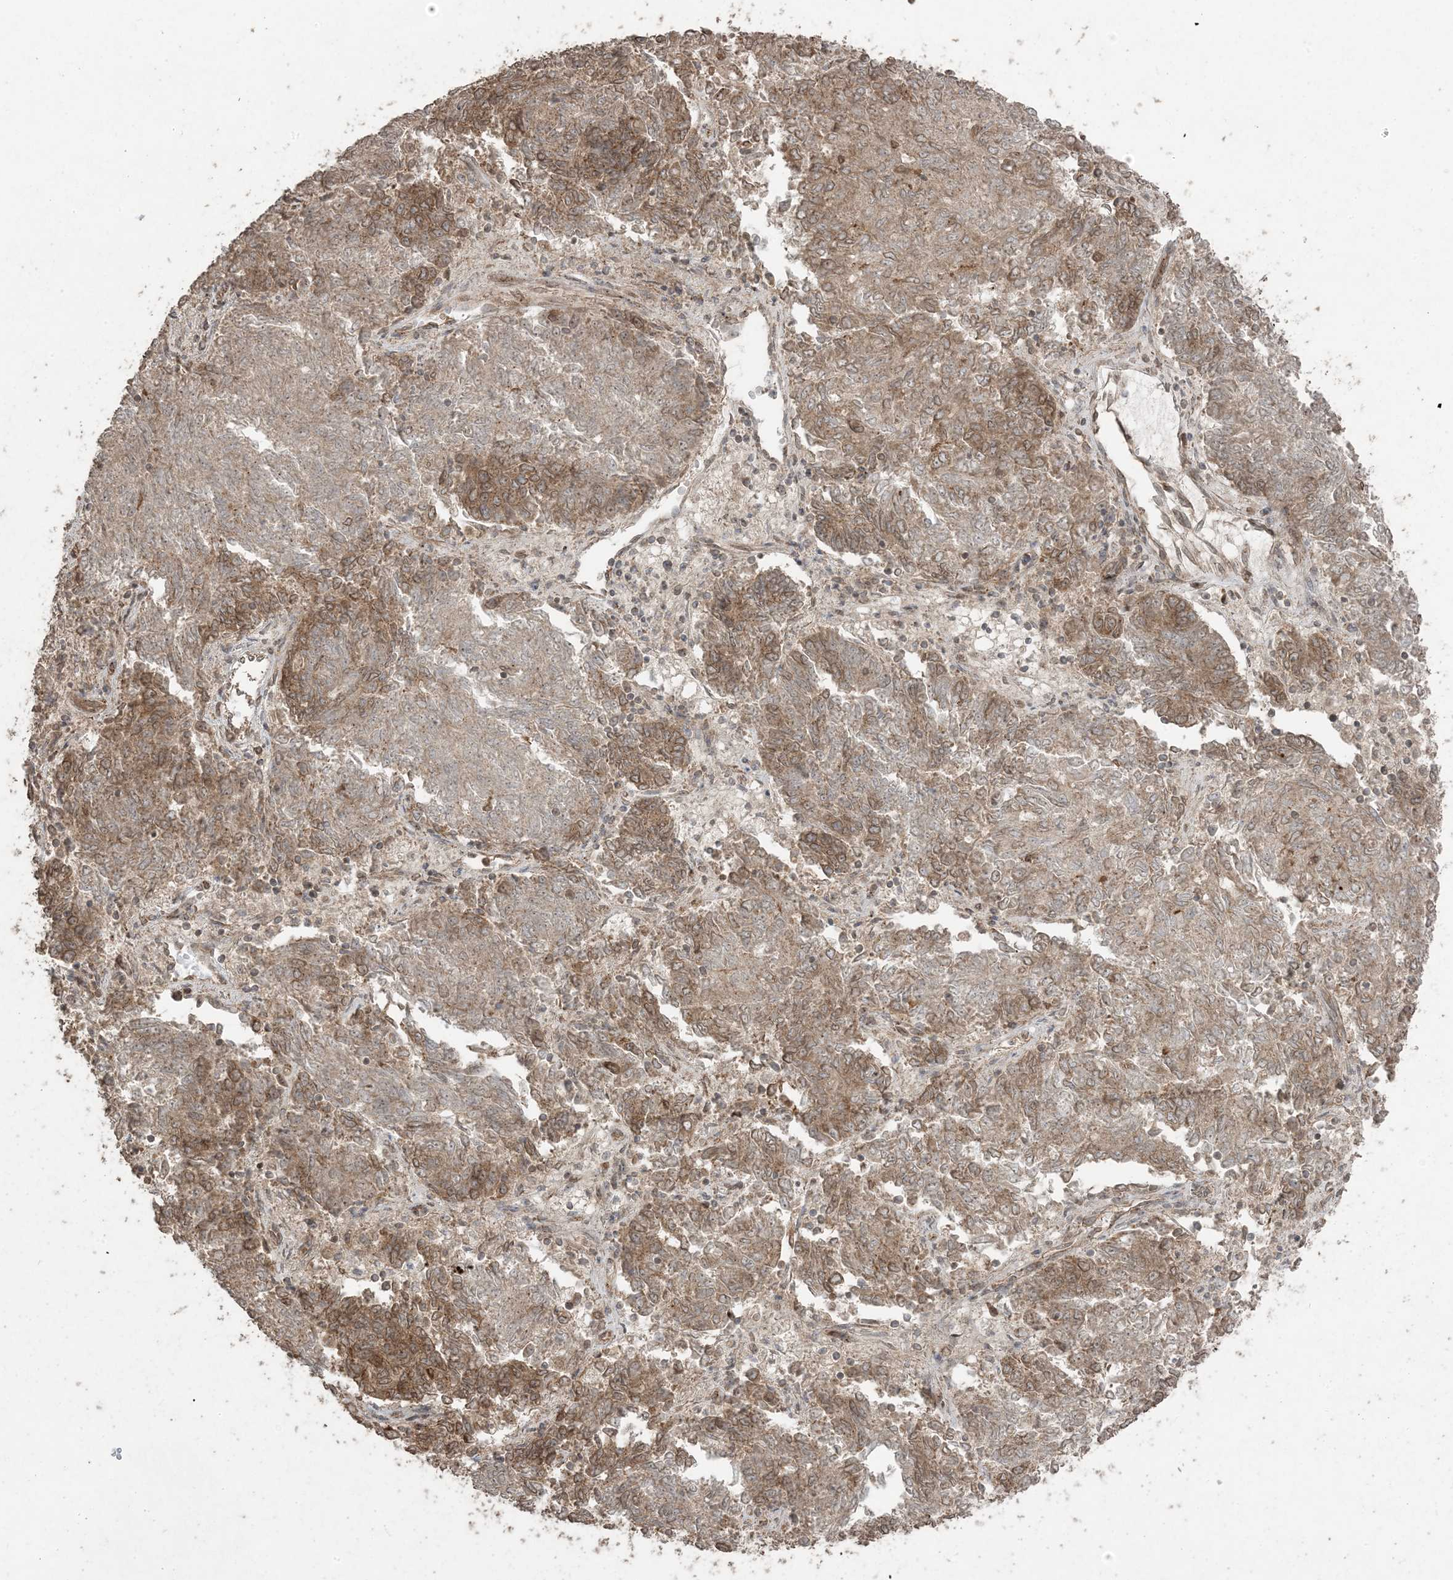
{"staining": {"intensity": "moderate", "quantity": ">75%", "location": "cytoplasmic/membranous"}, "tissue": "endometrial cancer", "cell_type": "Tumor cells", "image_type": "cancer", "snomed": [{"axis": "morphology", "description": "Adenocarcinoma, NOS"}, {"axis": "topography", "description": "Endometrium"}], "caption": "The immunohistochemical stain highlights moderate cytoplasmic/membranous staining in tumor cells of endometrial cancer tissue.", "gene": "DDX19B", "patient": {"sex": "female", "age": 80}}